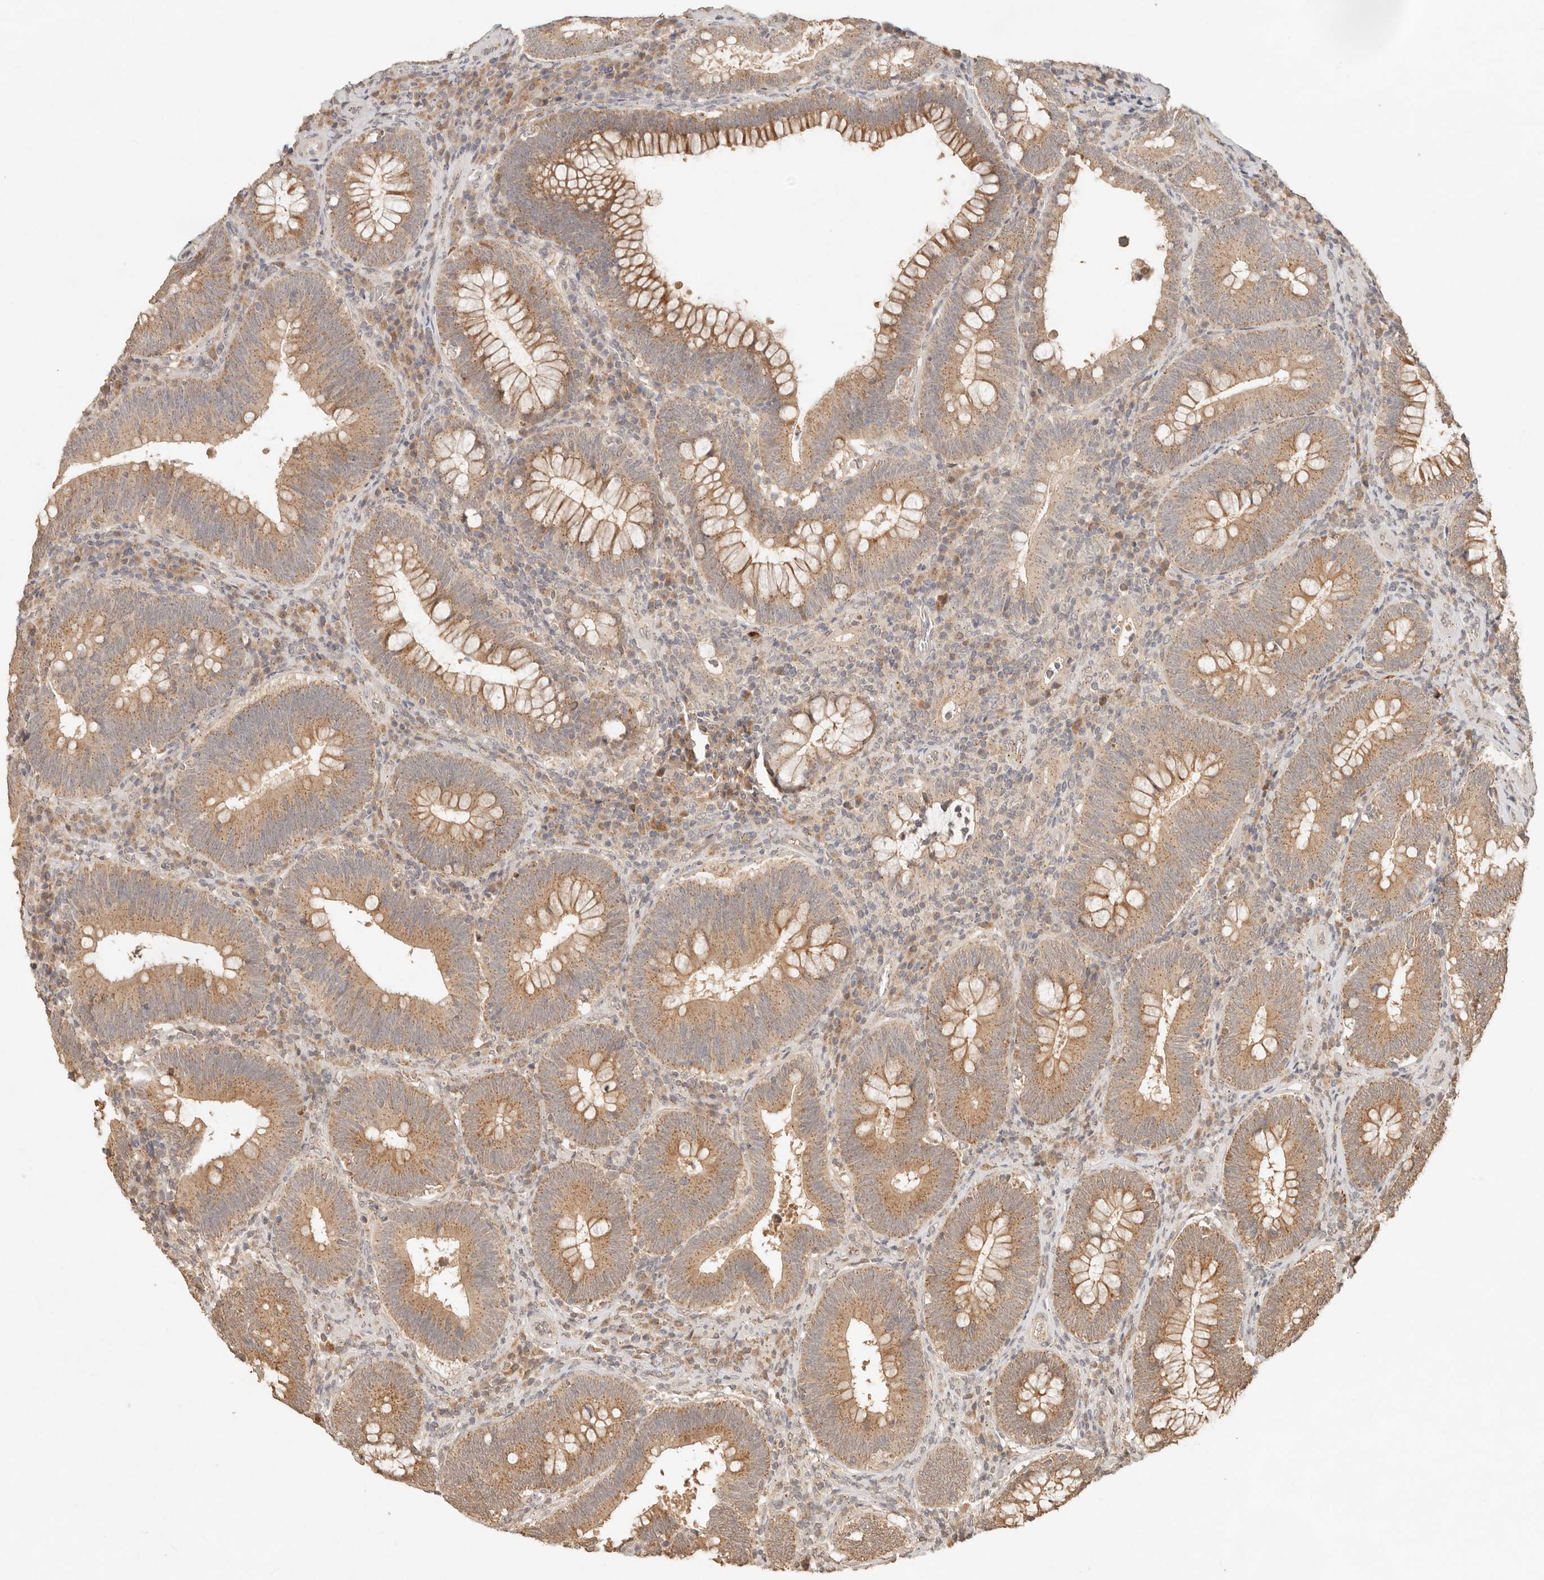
{"staining": {"intensity": "moderate", "quantity": ">75%", "location": "cytoplasmic/membranous"}, "tissue": "colorectal cancer", "cell_type": "Tumor cells", "image_type": "cancer", "snomed": [{"axis": "morphology", "description": "Normal tissue, NOS"}, {"axis": "topography", "description": "Colon"}], "caption": "A histopathology image of human colorectal cancer stained for a protein reveals moderate cytoplasmic/membranous brown staining in tumor cells.", "gene": "LMO4", "patient": {"sex": "female", "age": 82}}